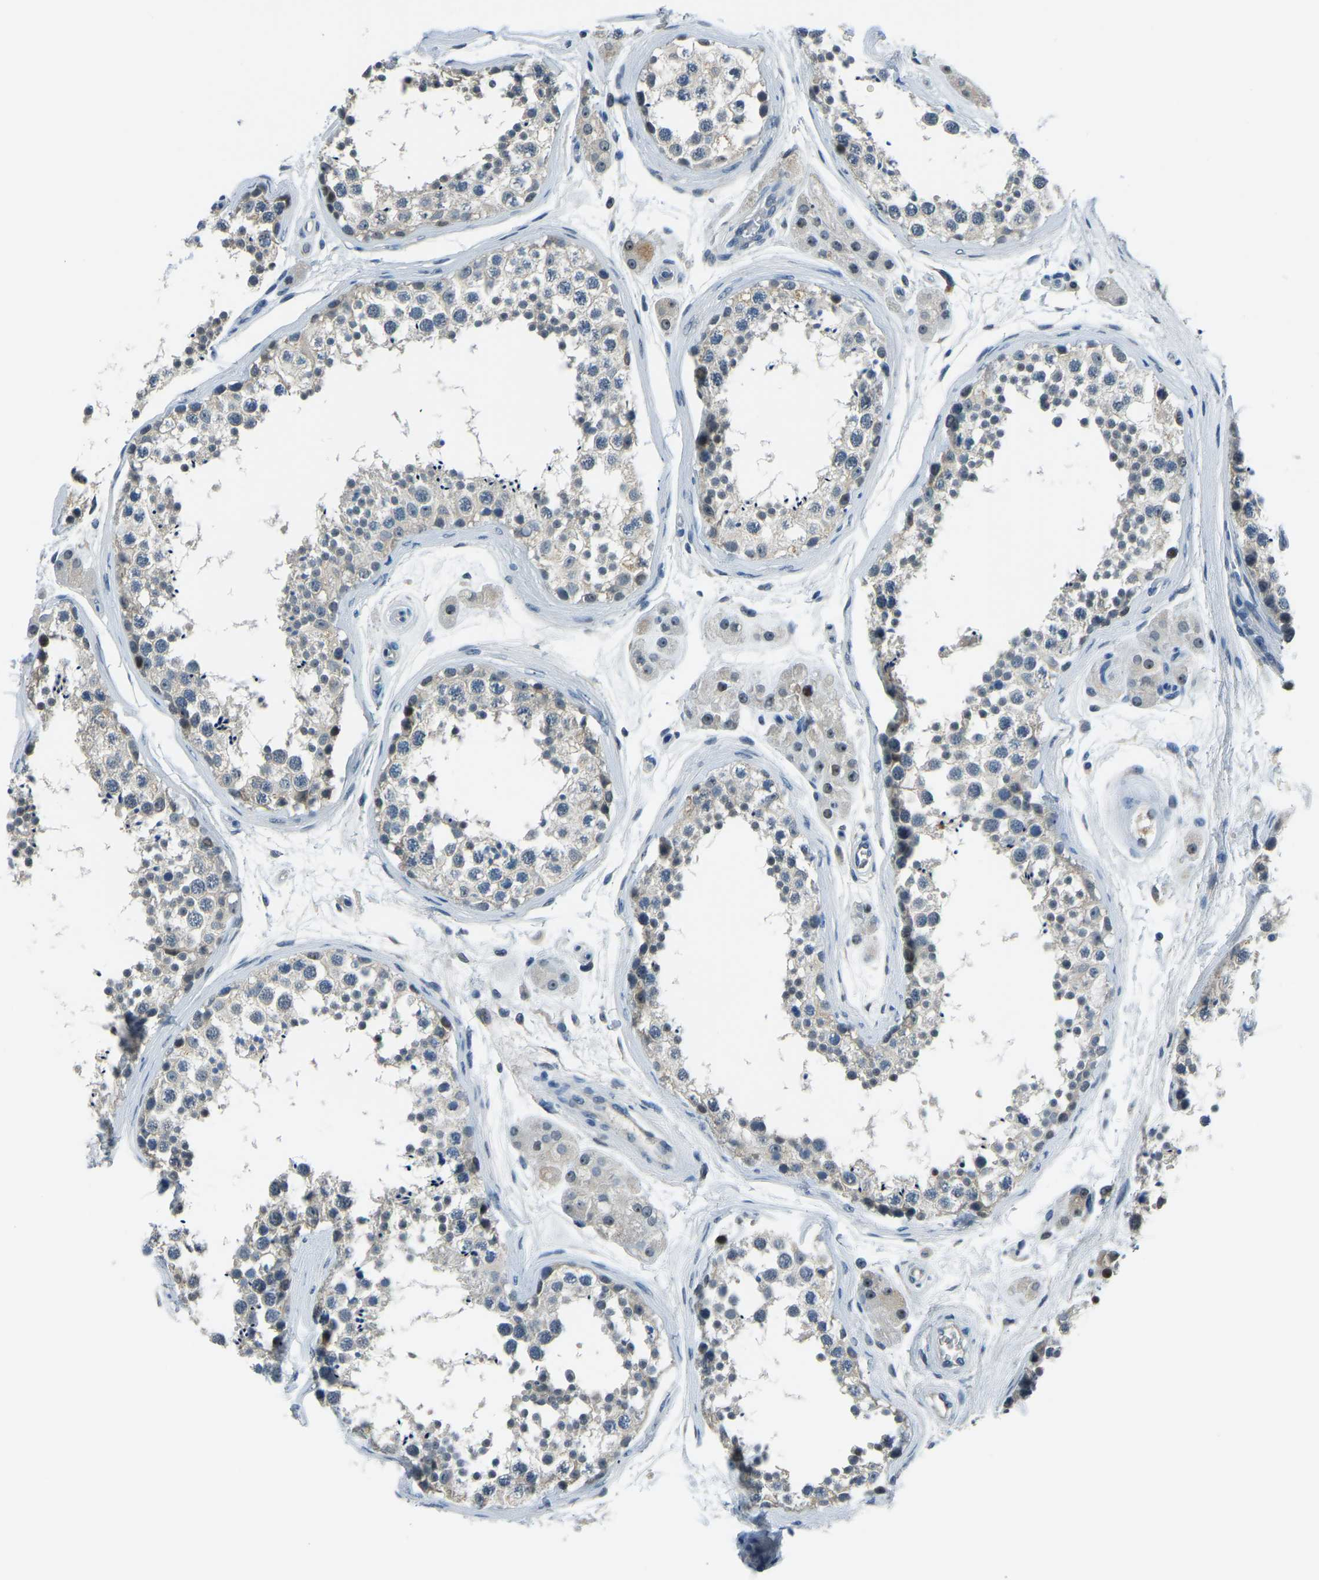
{"staining": {"intensity": "weak", "quantity": "<25%", "location": "cytoplasmic/membranous"}, "tissue": "testis", "cell_type": "Cells in seminiferous ducts", "image_type": "normal", "snomed": [{"axis": "morphology", "description": "Normal tissue, NOS"}, {"axis": "topography", "description": "Testis"}], "caption": "IHC of benign human testis exhibits no expression in cells in seminiferous ducts.", "gene": "RRP1", "patient": {"sex": "male", "age": 56}}